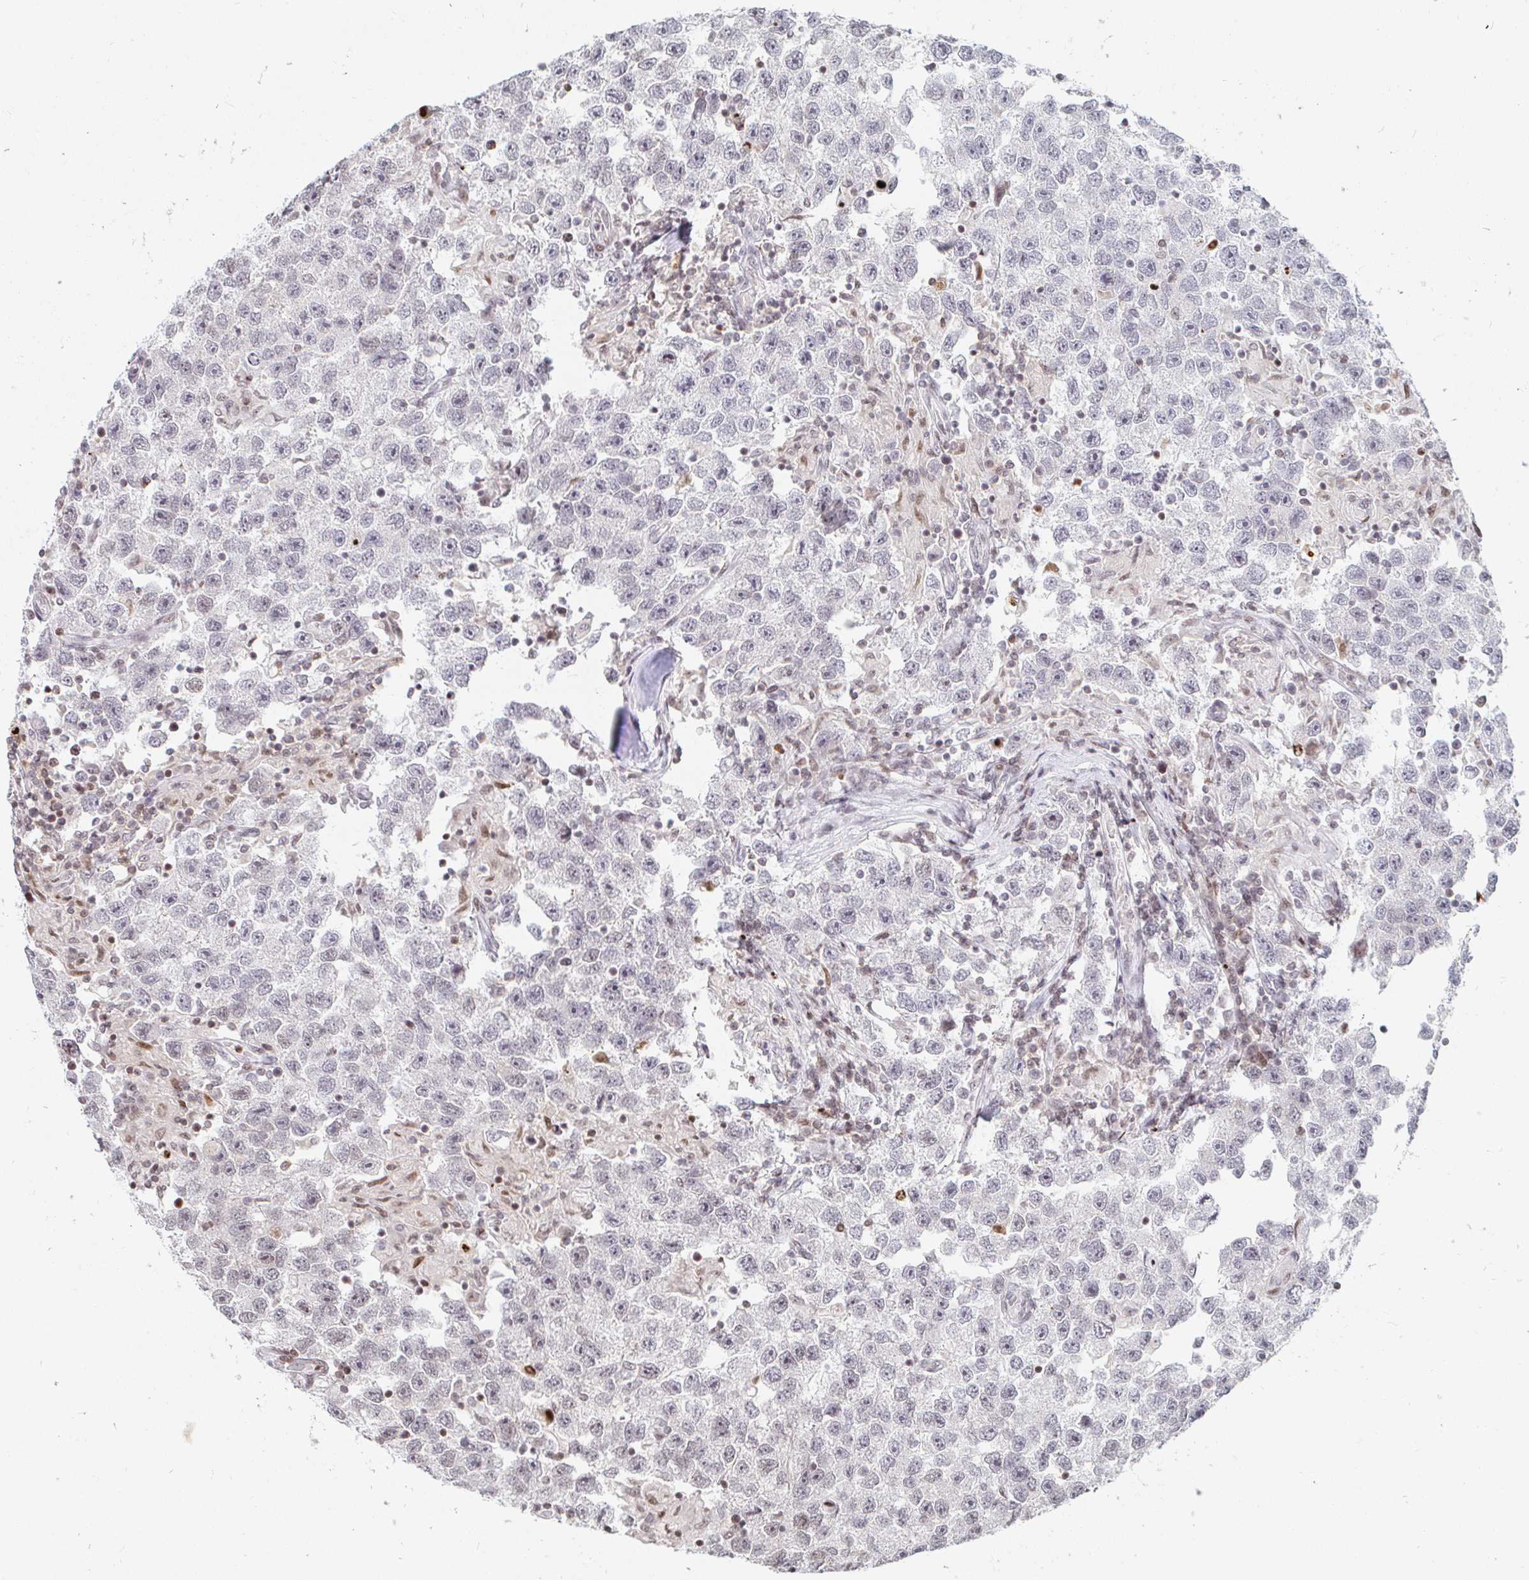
{"staining": {"intensity": "weak", "quantity": "<25%", "location": "nuclear"}, "tissue": "testis cancer", "cell_type": "Tumor cells", "image_type": "cancer", "snomed": [{"axis": "morphology", "description": "Seminoma, NOS"}, {"axis": "topography", "description": "Testis"}], "caption": "Immunohistochemical staining of human testis seminoma demonstrates no significant expression in tumor cells.", "gene": "HOXC10", "patient": {"sex": "male", "age": 26}}